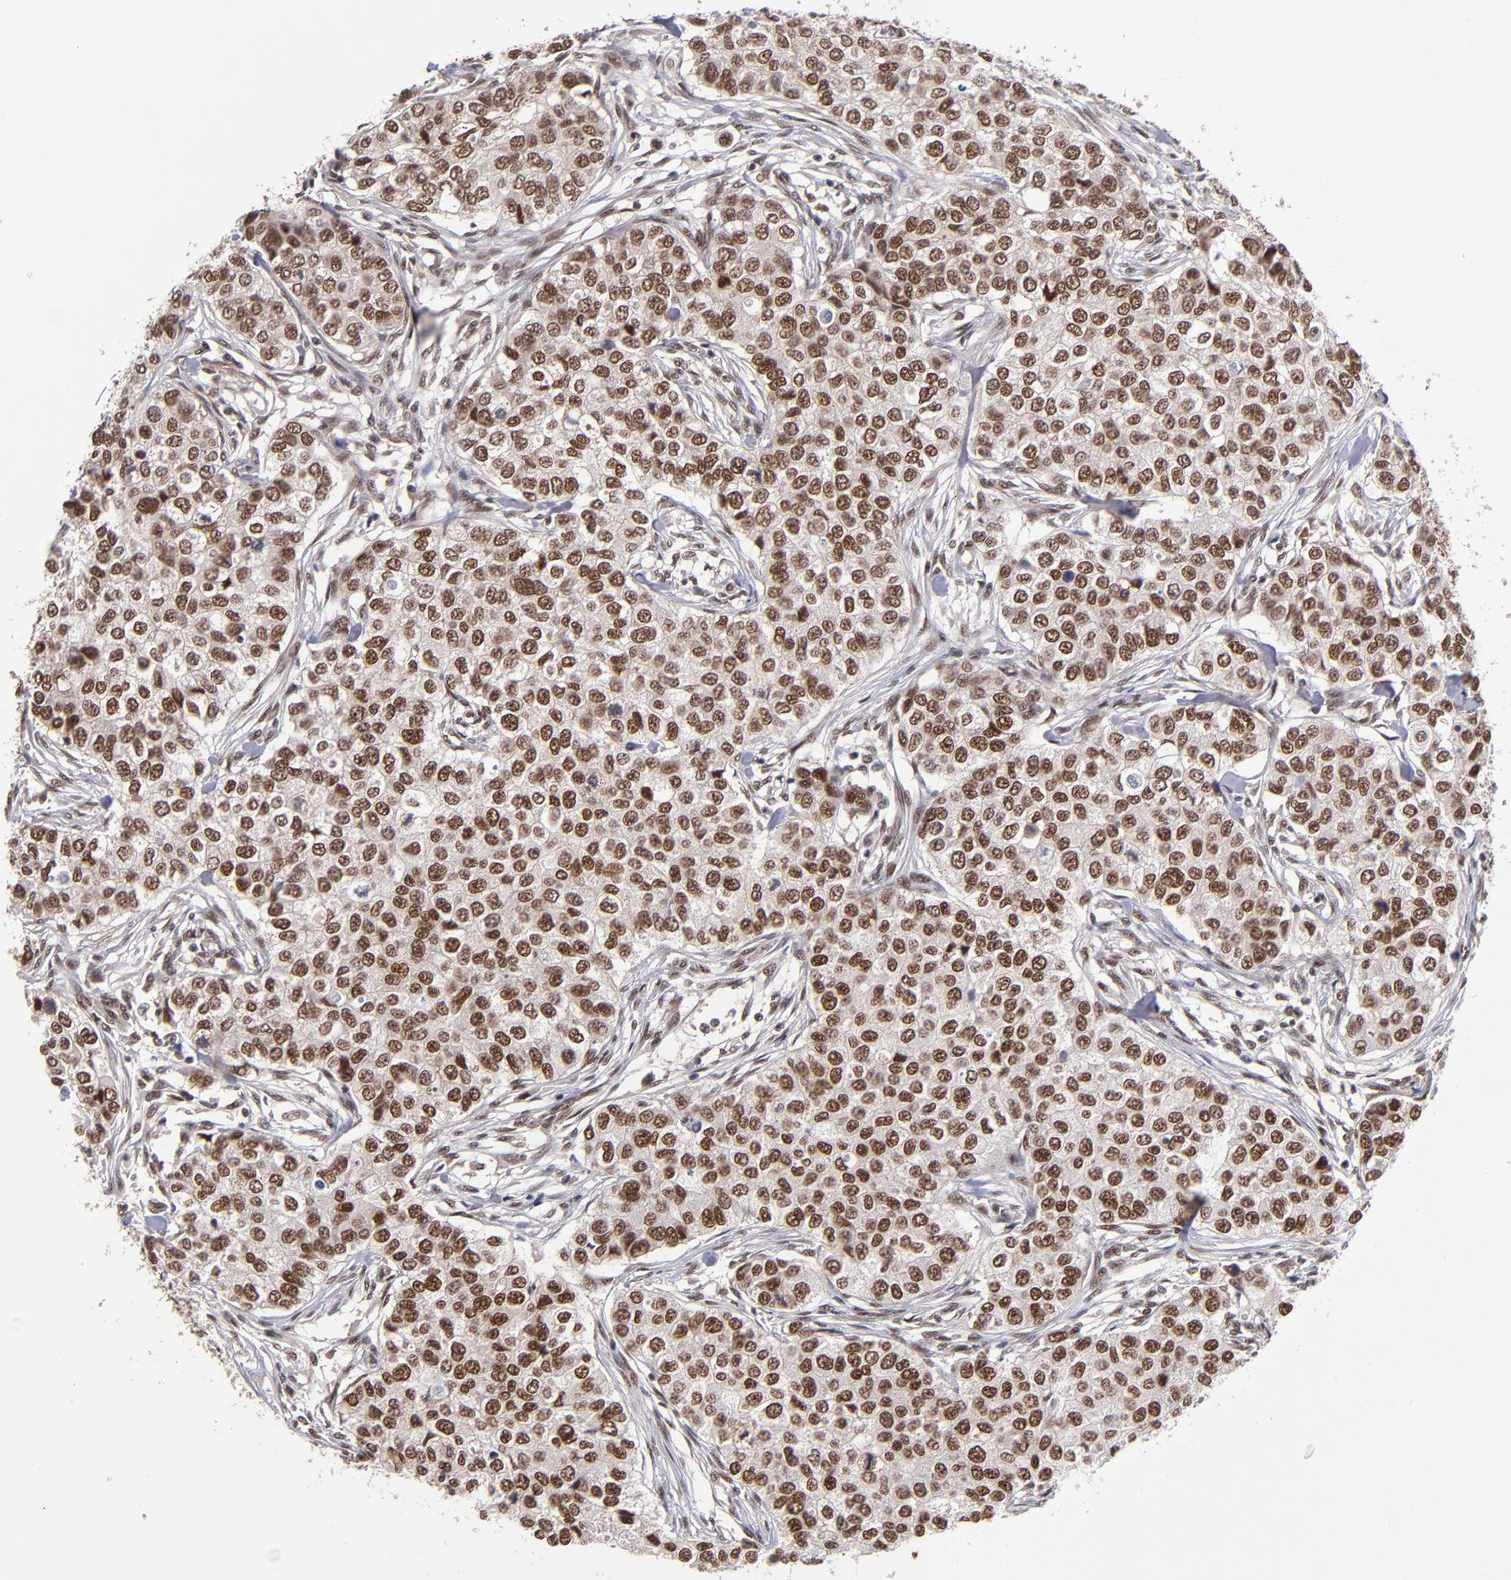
{"staining": {"intensity": "strong", "quantity": ">75%", "location": "nuclear"}, "tissue": "breast cancer", "cell_type": "Tumor cells", "image_type": "cancer", "snomed": [{"axis": "morphology", "description": "Normal tissue, NOS"}, {"axis": "morphology", "description": "Duct carcinoma"}, {"axis": "topography", "description": "Breast"}], "caption": "Immunohistochemical staining of breast intraductal carcinoma displays strong nuclear protein staining in about >75% of tumor cells. The staining was performed using DAB (3,3'-diaminobenzidine), with brown indicating positive protein expression. Nuclei are stained blue with hematoxylin.", "gene": "EP300", "patient": {"sex": "female", "age": 49}}